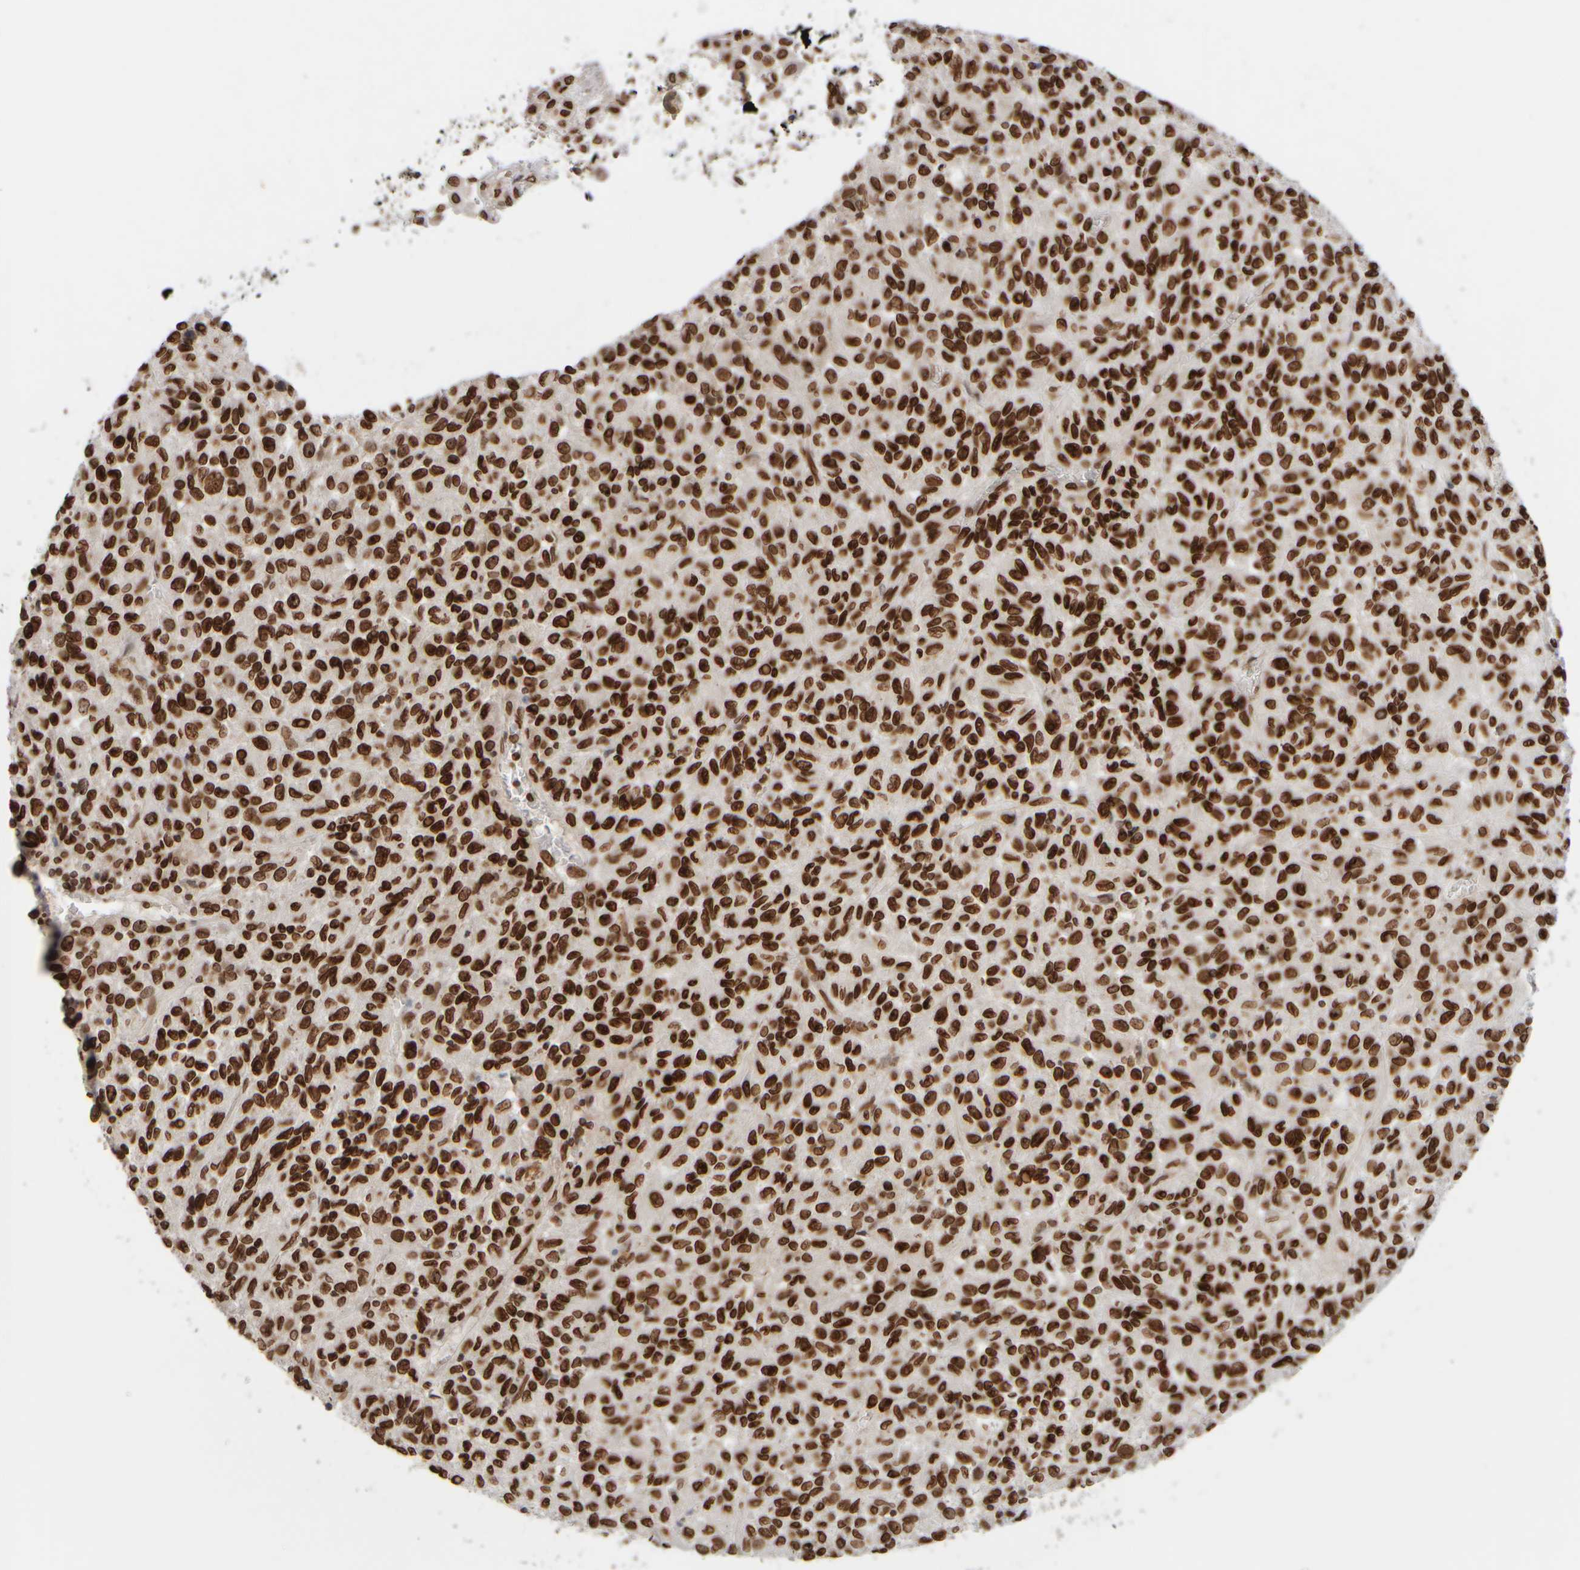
{"staining": {"intensity": "strong", "quantity": ">75%", "location": "nuclear"}, "tissue": "melanoma", "cell_type": "Tumor cells", "image_type": "cancer", "snomed": [{"axis": "morphology", "description": "Malignant melanoma, Metastatic site"}, {"axis": "topography", "description": "Lung"}], "caption": "Melanoma stained with a brown dye exhibits strong nuclear positive staining in approximately >75% of tumor cells.", "gene": "ZC3HC1", "patient": {"sex": "male", "age": 64}}